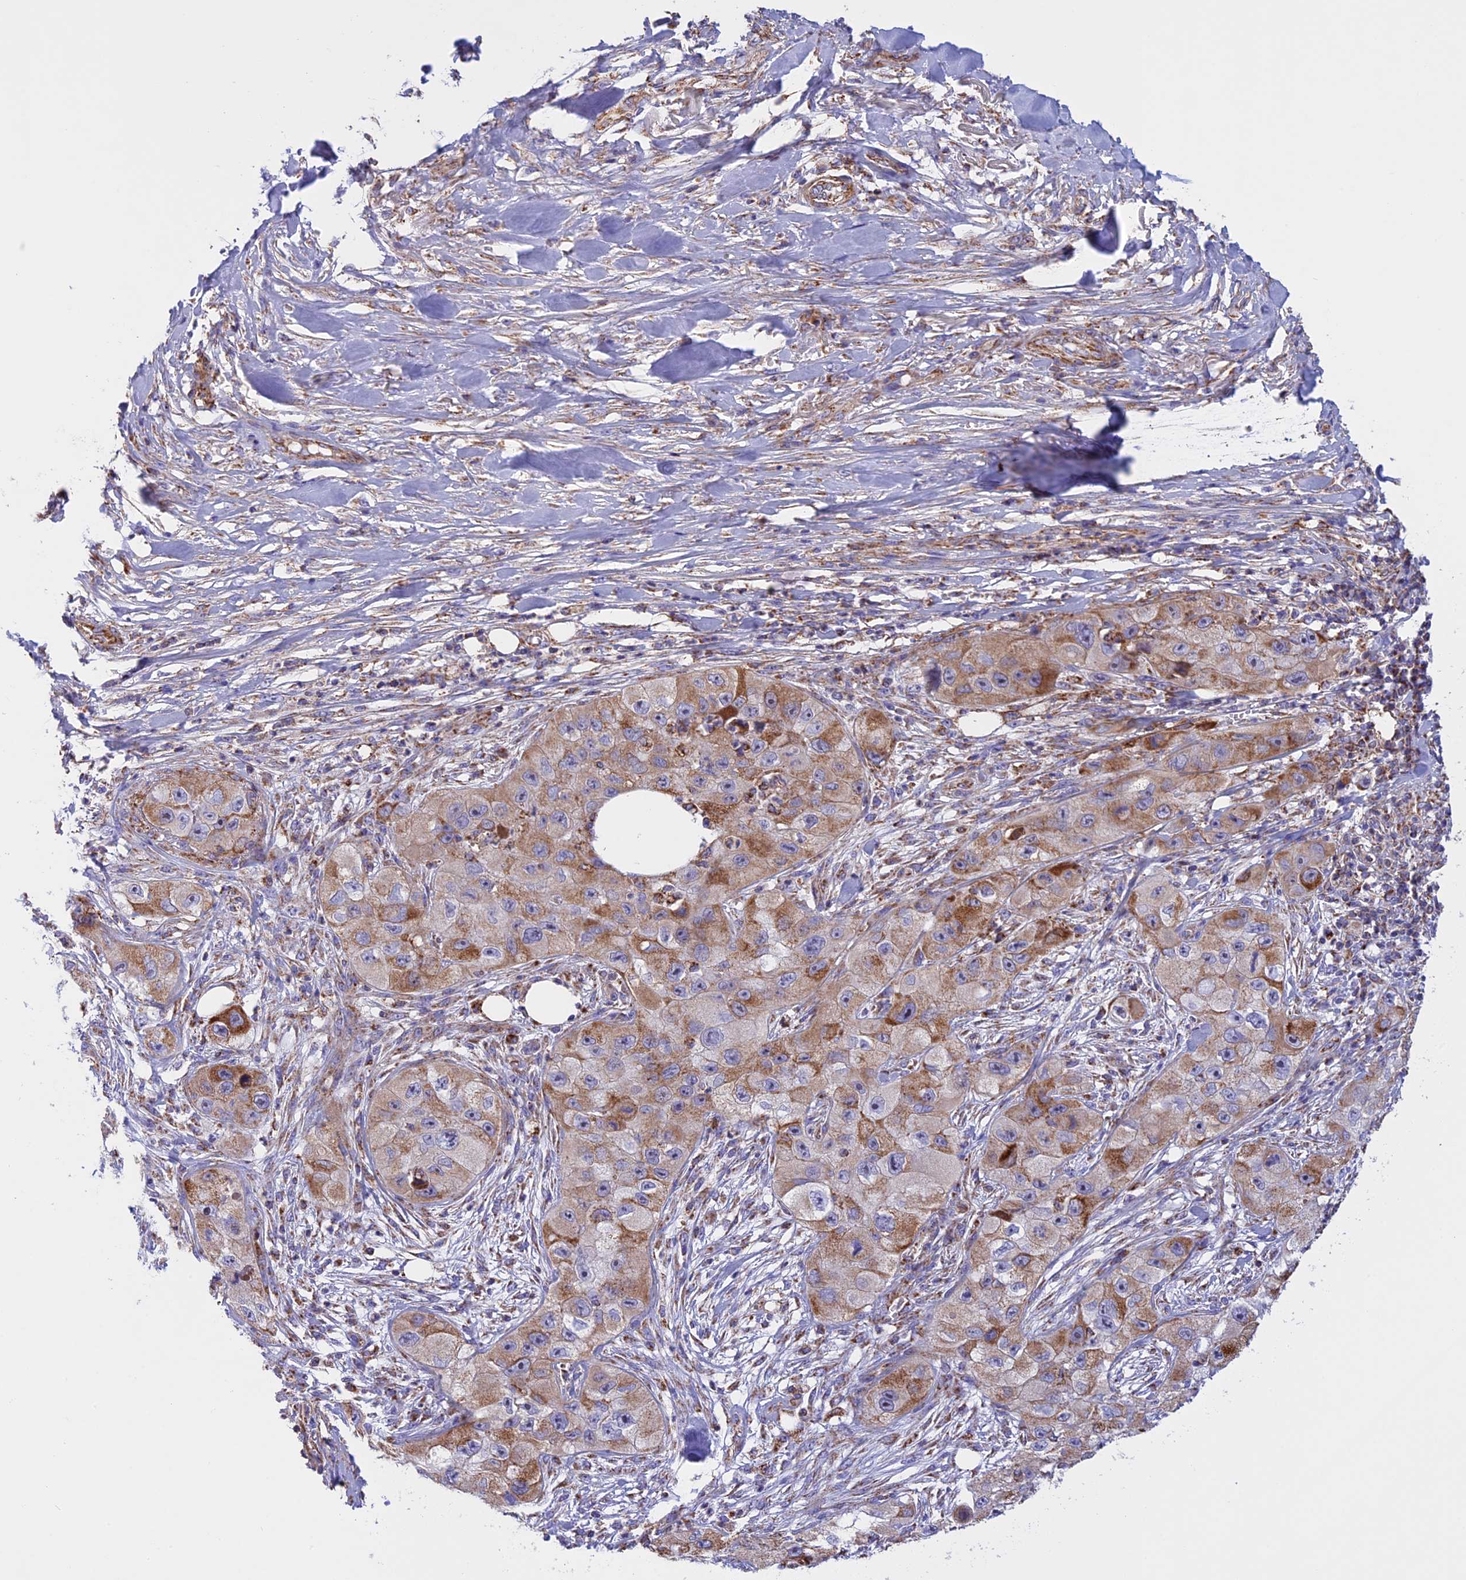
{"staining": {"intensity": "moderate", "quantity": ">75%", "location": "cytoplasmic/membranous"}, "tissue": "skin cancer", "cell_type": "Tumor cells", "image_type": "cancer", "snomed": [{"axis": "morphology", "description": "Squamous cell carcinoma, NOS"}, {"axis": "topography", "description": "Skin"}, {"axis": "topography", "description": "Subcutis"}], "caption": "Immunohistochemical staining of human skin cancer (squamous cell carcinoma) demonstrates medium levels of moderate cytoplasmic/membranous positivity in about >75% of tumor cells.", "gene": "UQCRB", "patient": {"sex": "male", "age": 73}}